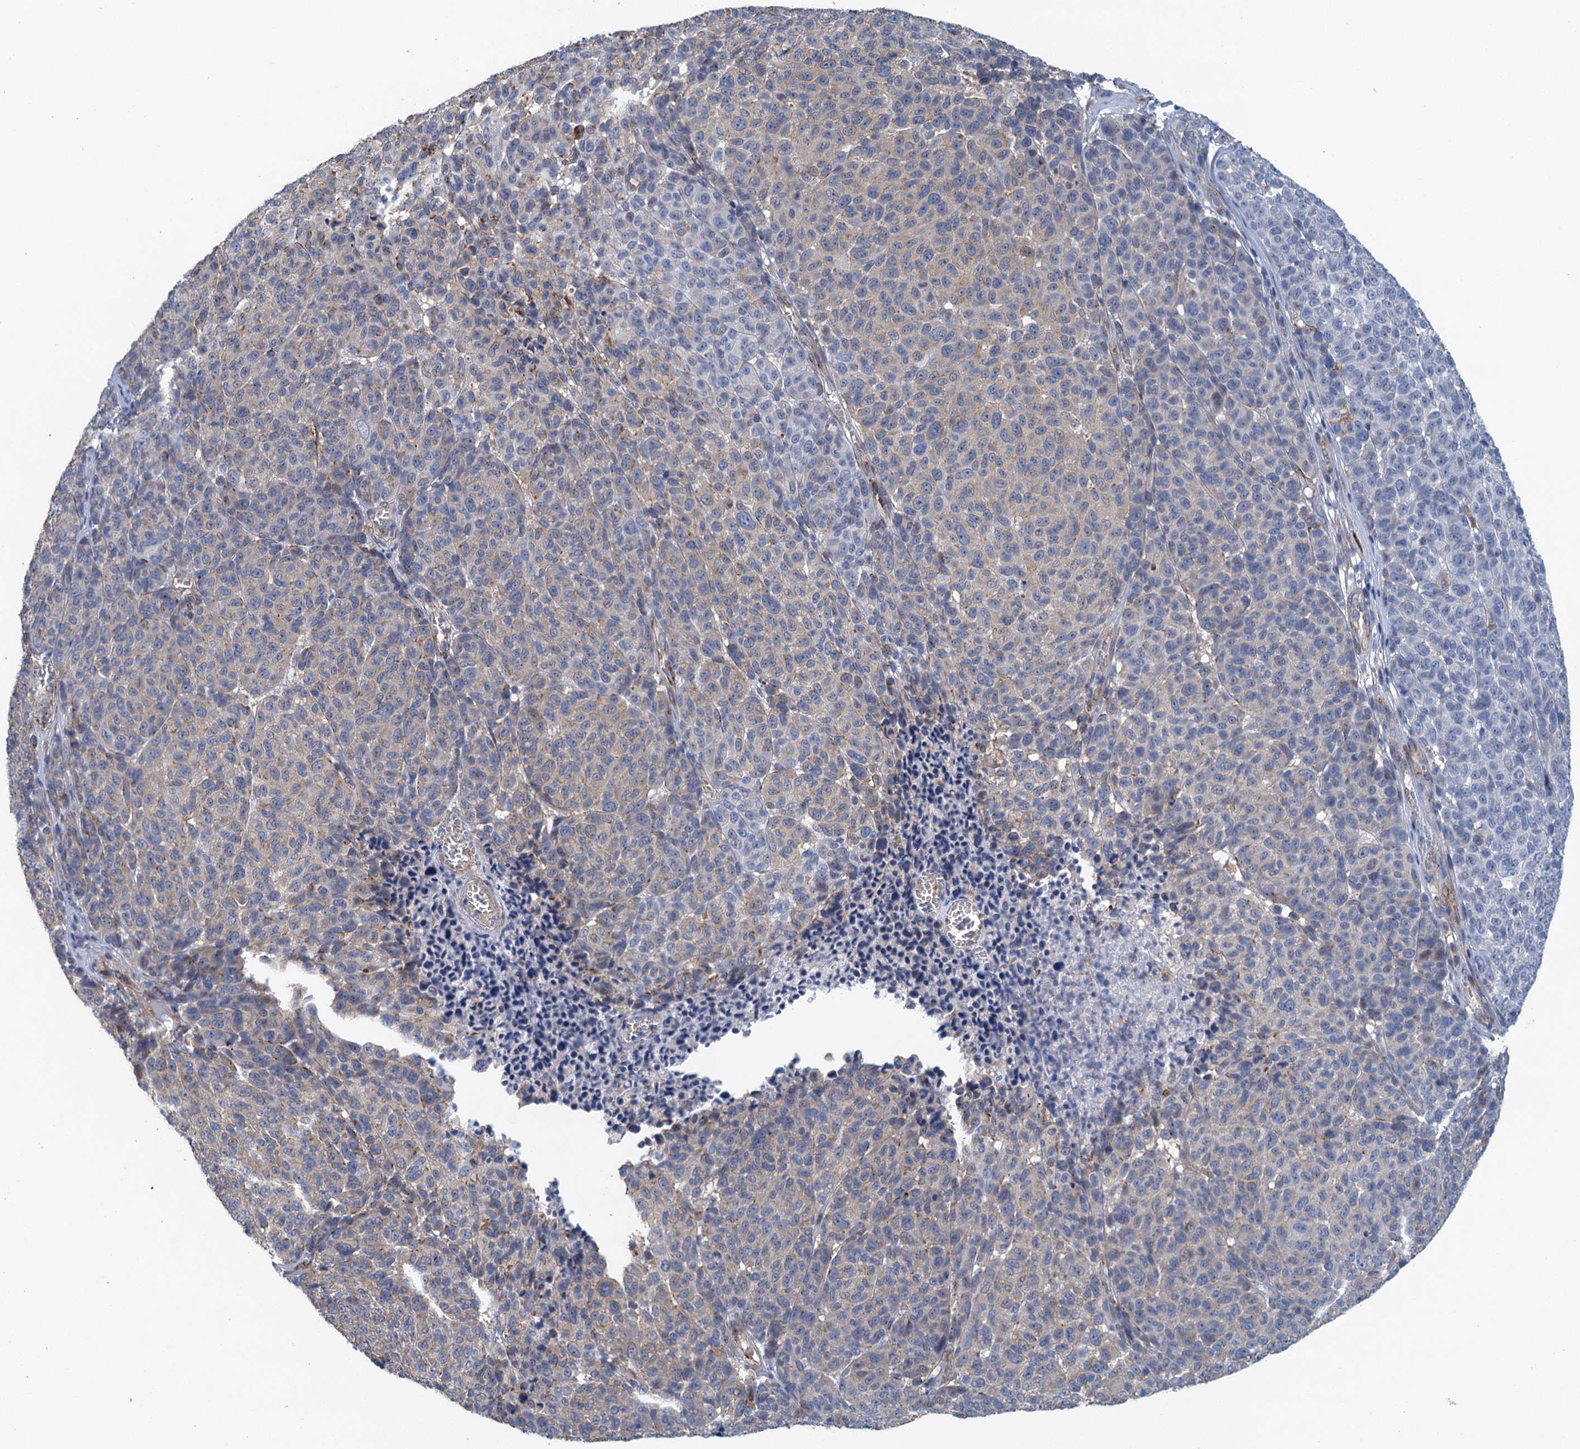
{"staining": {"intensity": "negative", "quantity": "none", "location": "none"}, "tissue": "melanoma", "cell_type": "Tumor cells", "image_type": "cancer", "snomed": [{"axis": "morphology", "description": "Malignant melanoma, NOS"}, {"axis": "topography", "description": "Skin"}], "caption": "A photomicrograph of human malignant melanoma is negative for staining in tumor cells.", "gene": "RSAD2", "patient": {"sex": "male", "age": 49}}